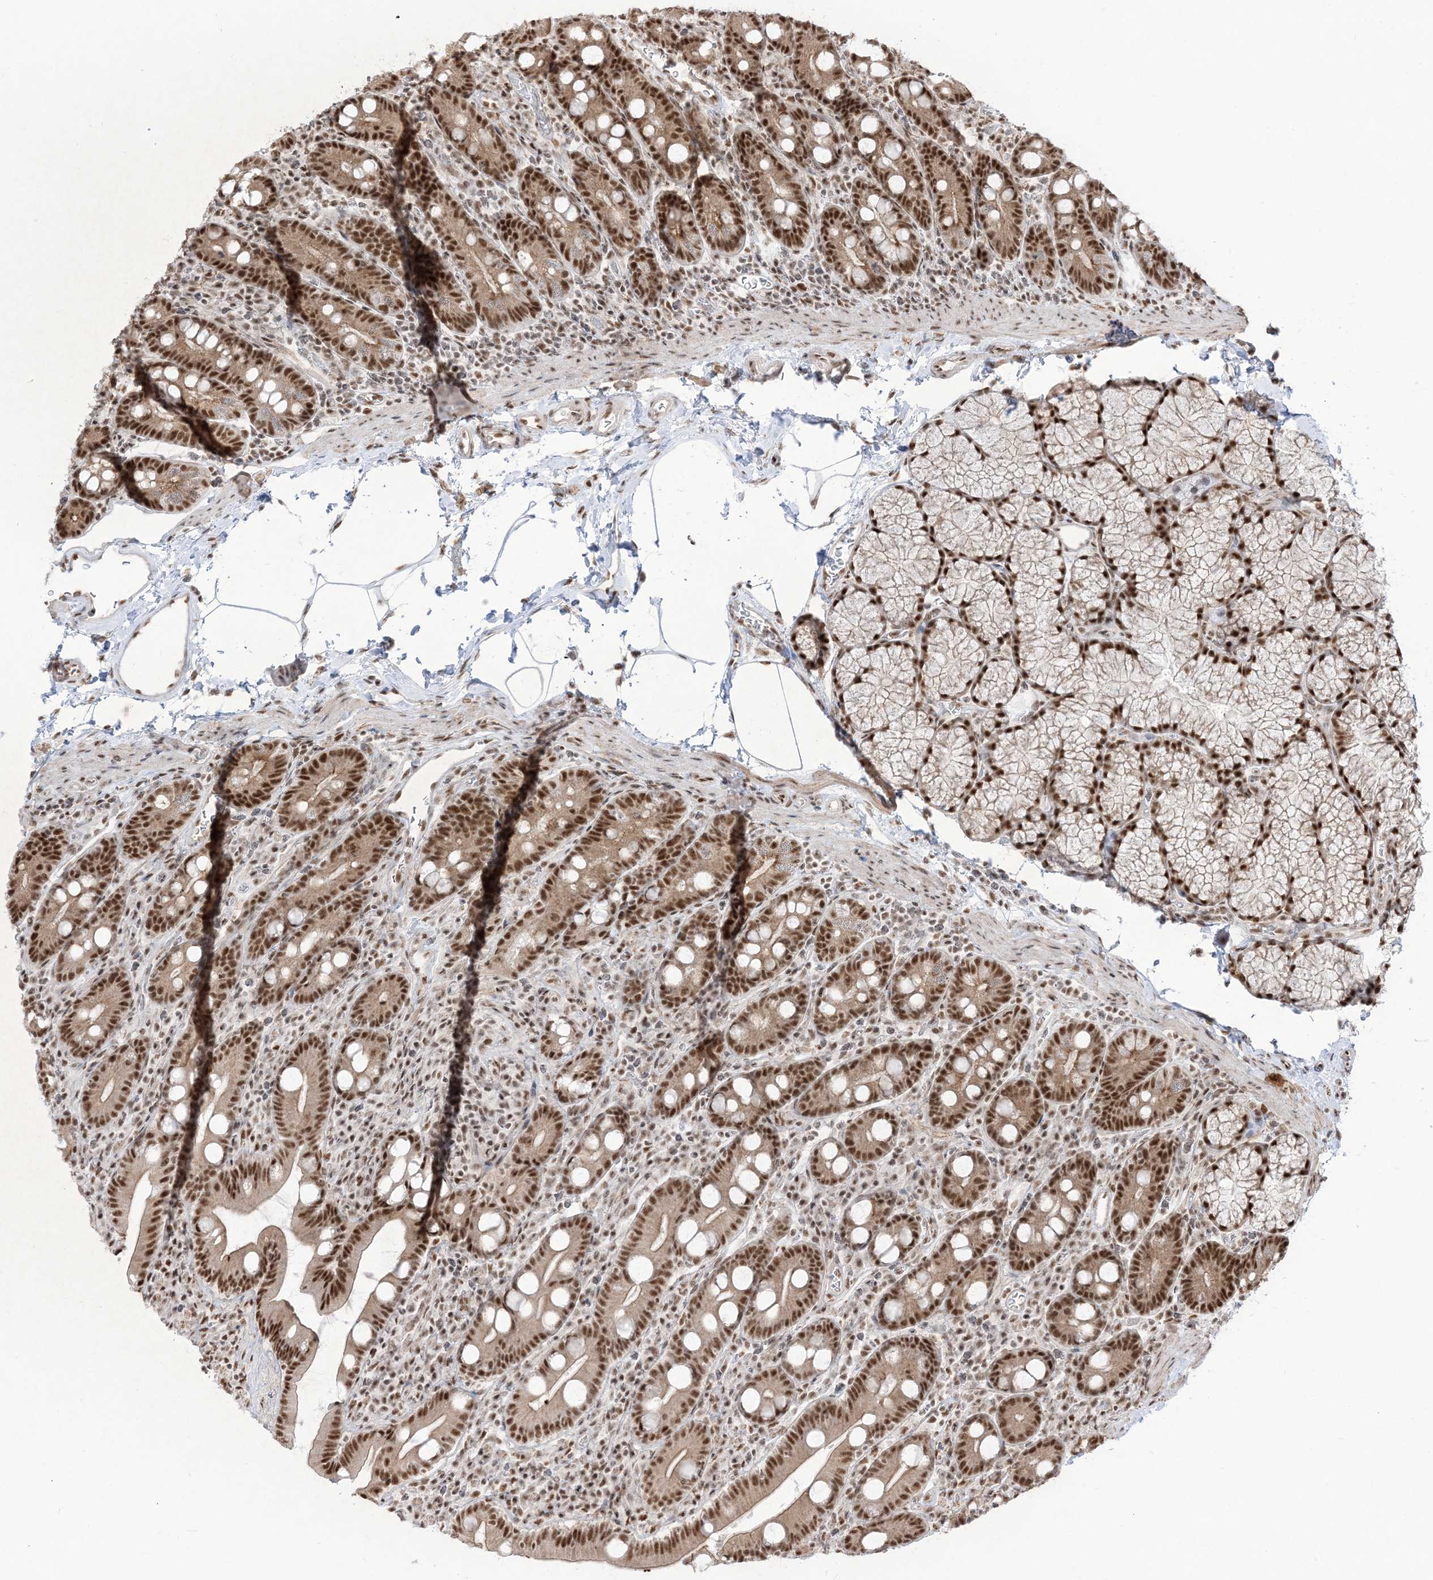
{"staining": {"intensity": "strong", "quantity": ">75%", "location": "cytoplasmic/membranous,nuclear"}, "tissue": "duodenum", "cell_type": "Glandular cells", "image_type": "normal", "snomed": [{"axis": "morphology", "description": "Normal tissue, NOS"}, {"axis": "topography", "description": "Duodenum"}], "caption": "Duodenum was stained to show a protein in brown. There is high levels of strong cytoplasmic/membranous,nuclear positivity in about >75% of glandular cells.", "gene": "ARGLU1", "patient": {"sex": "male", "age": 35}}